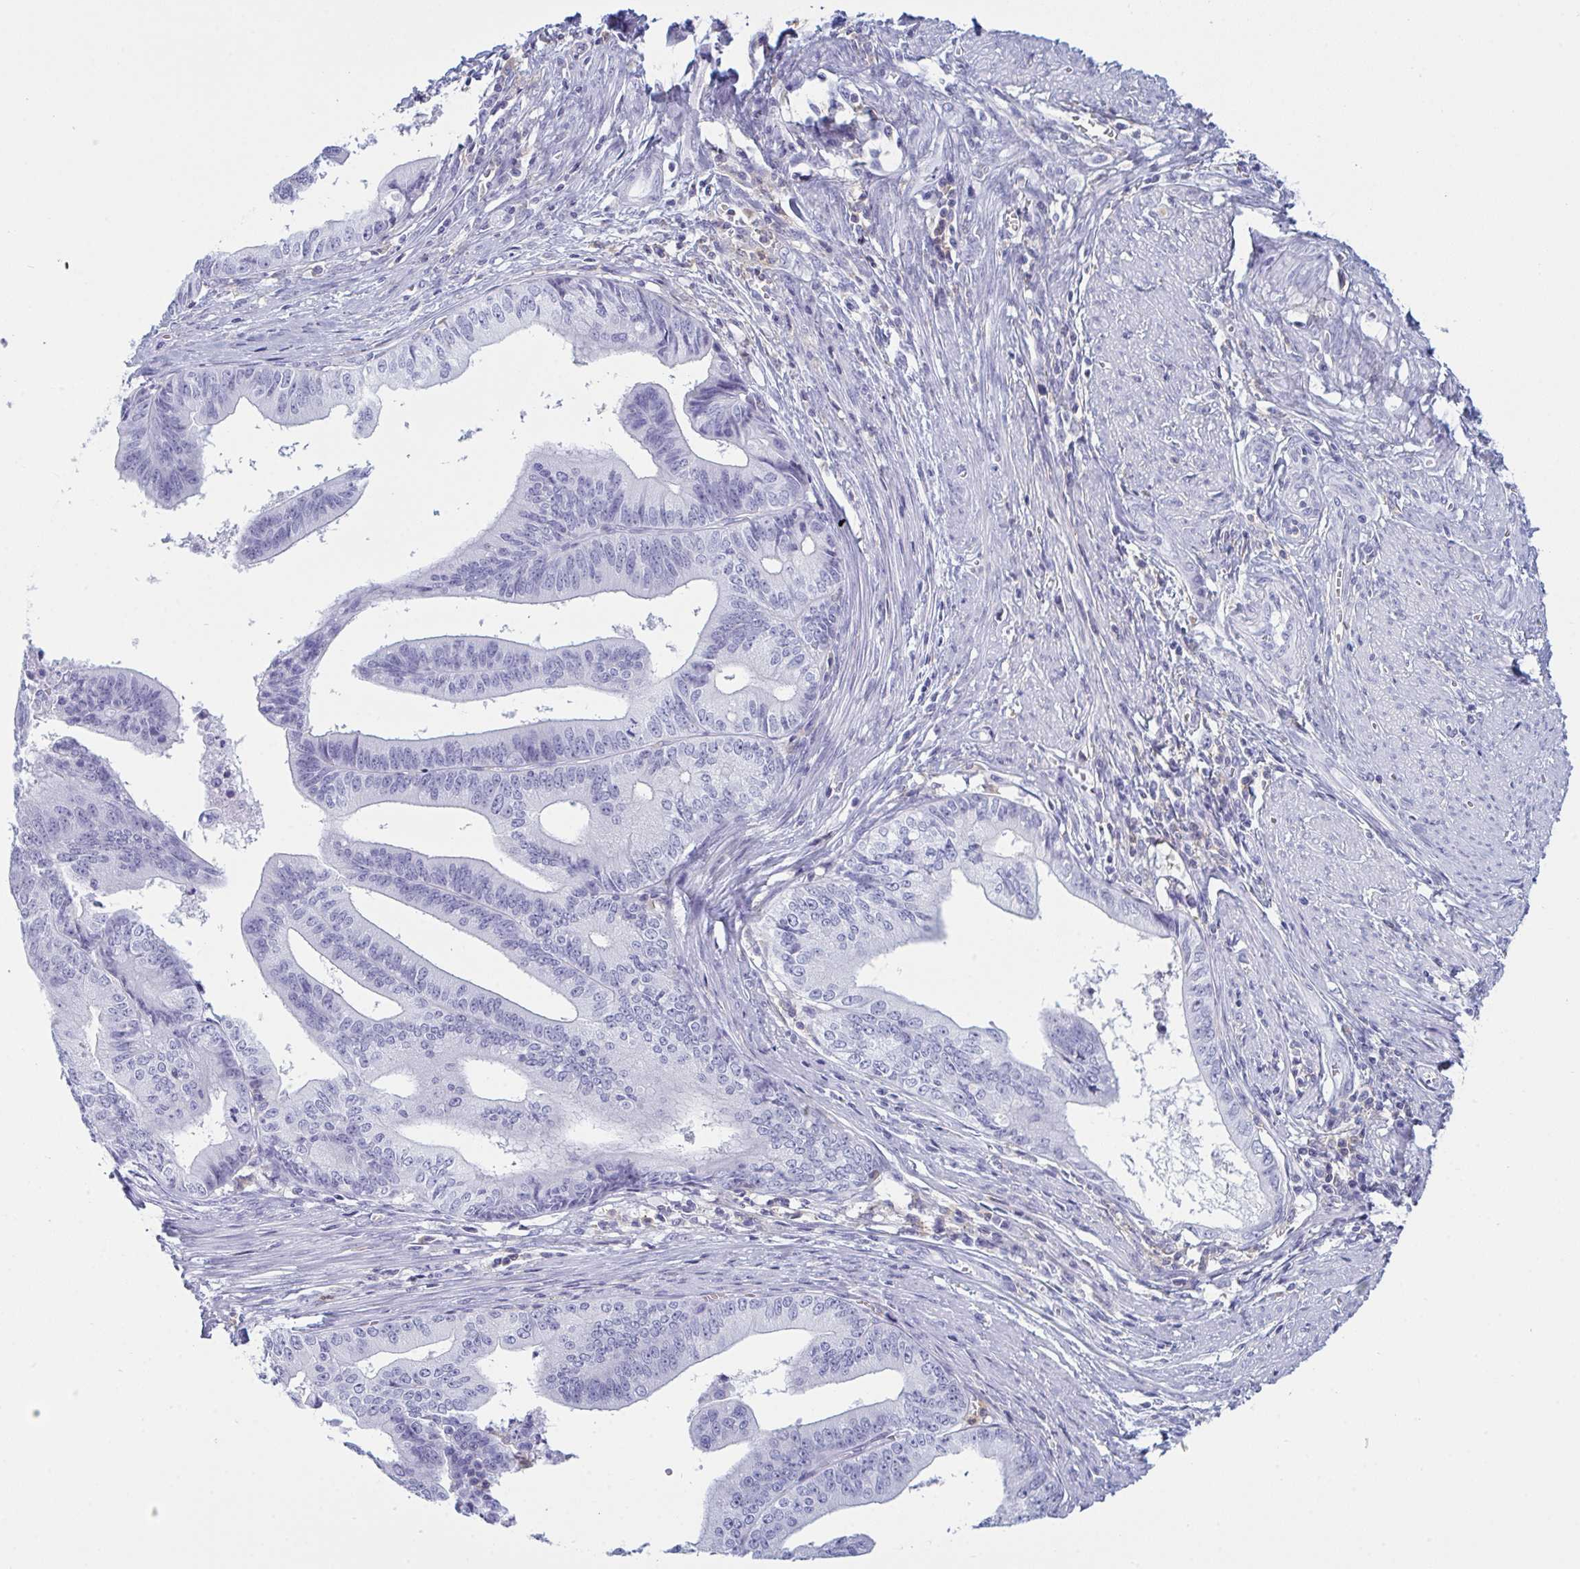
{"staining": {"intensity": "negative", "quantity": "none", "location": "none"}, "tissue": "endometrial cancer", "cell_type": "Tumor cells", "image_type": "cancer", "snomed": [{"axis": "morphology", "description": "Adenocarcinoma, NOS"}, {"axis": "topography", "description": "Endometrium"}], "caption": "Protein analysis of adenocarcinoma (endometrial) exhibits no significant positivity in tumor cells.", "gene": "MYO1F", "patient": {"sex": "female", "age": 65}}